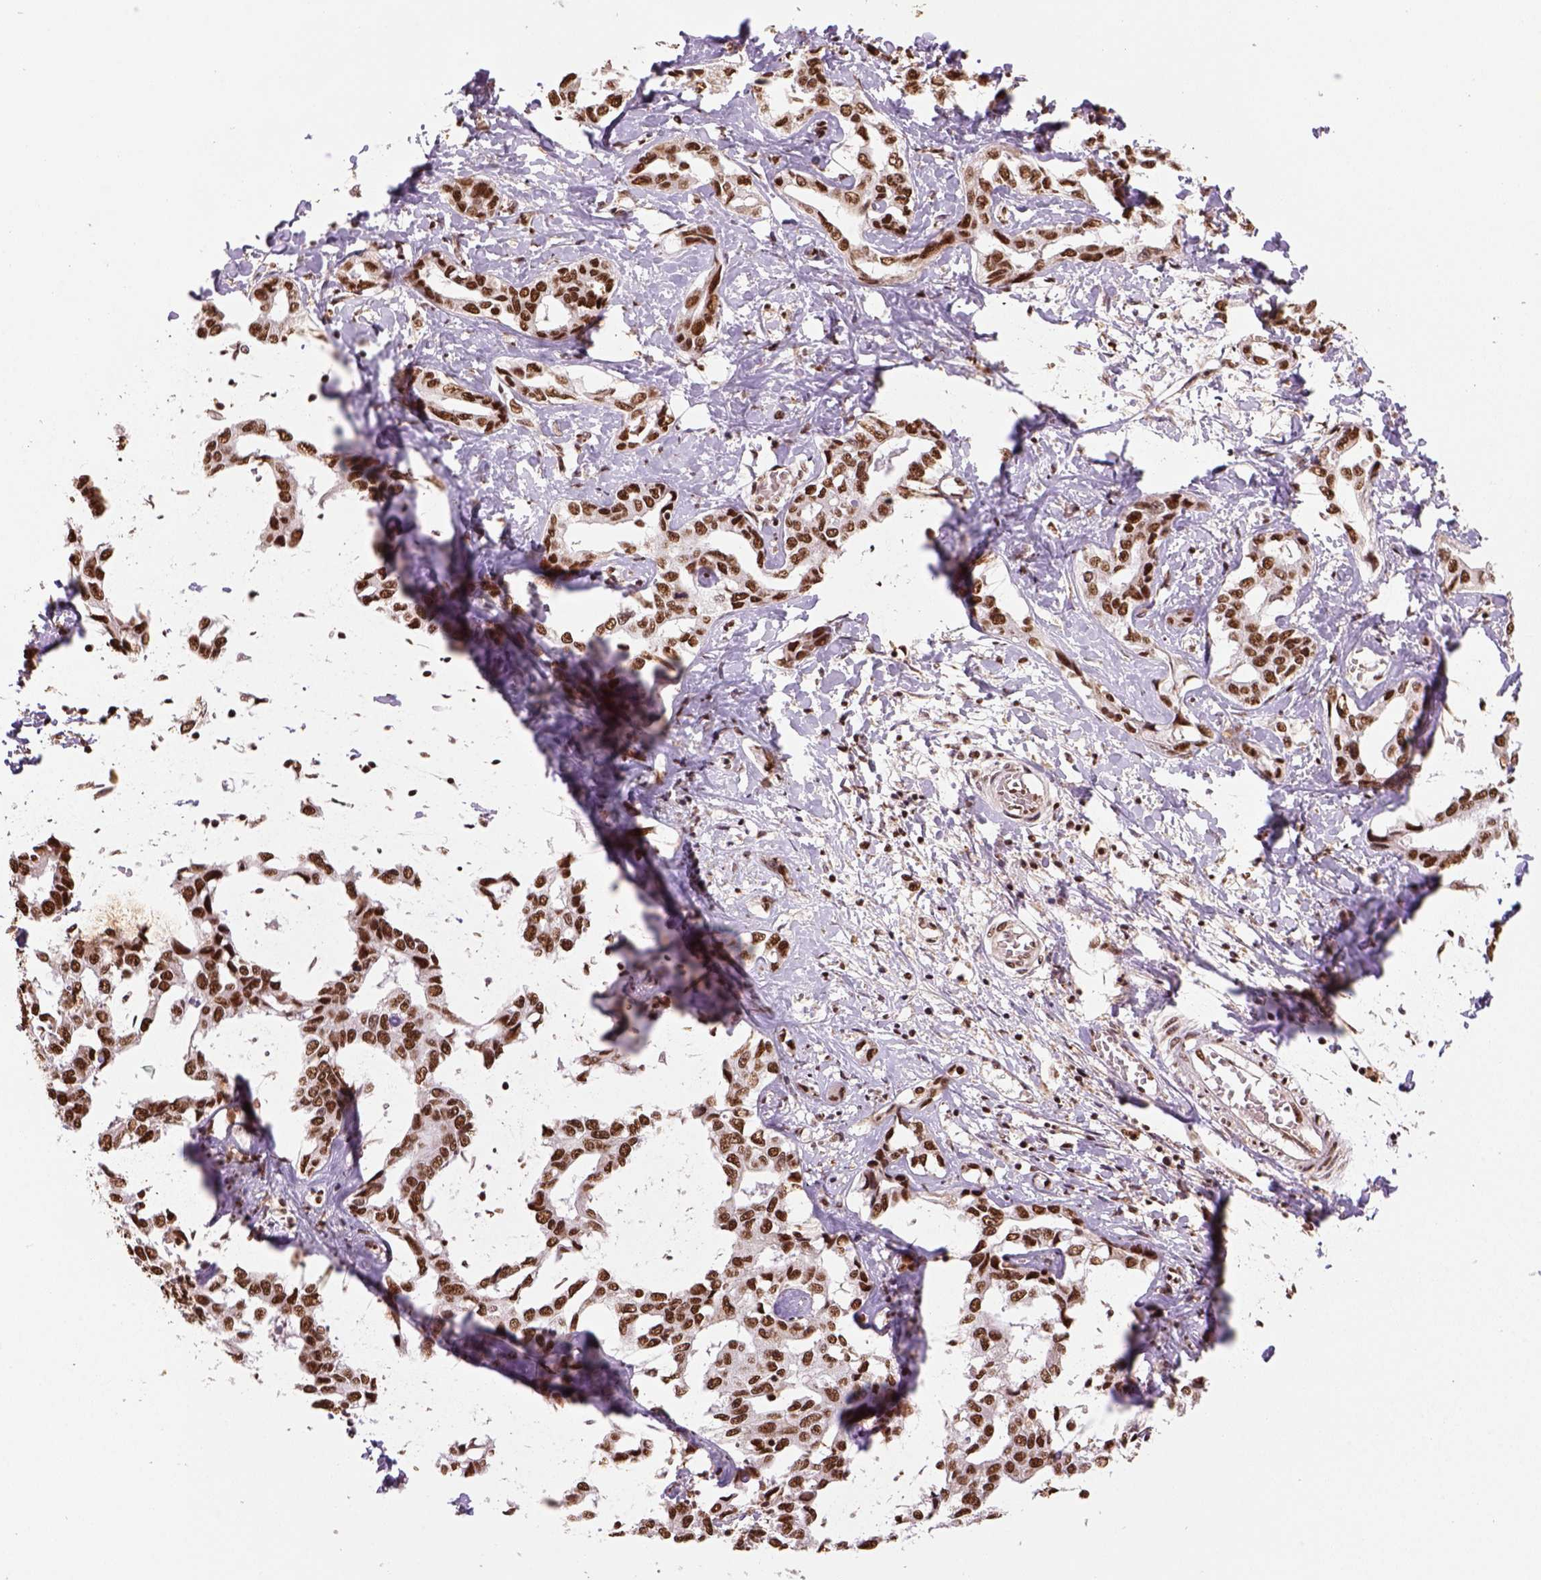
{"staining": {"intensity": "moderate", "quantity": ">75%", "location": "nuclear"}, "tissue": "liver cancer", "cell_type": "Tumor cells", "image_type": "cancer", "snomed": [{"axis": "morphology", "description": "Cholangiocarcinoma"}, {"axis": "topography", "description": "Liver"}], "caption": "Moderate nuclear protein staining is present in approximately >75% of tumor cells in cholangiocarcinoma (liver).", "gene": "CCAR1", "patient": {"sex": "male", "age": 59}}